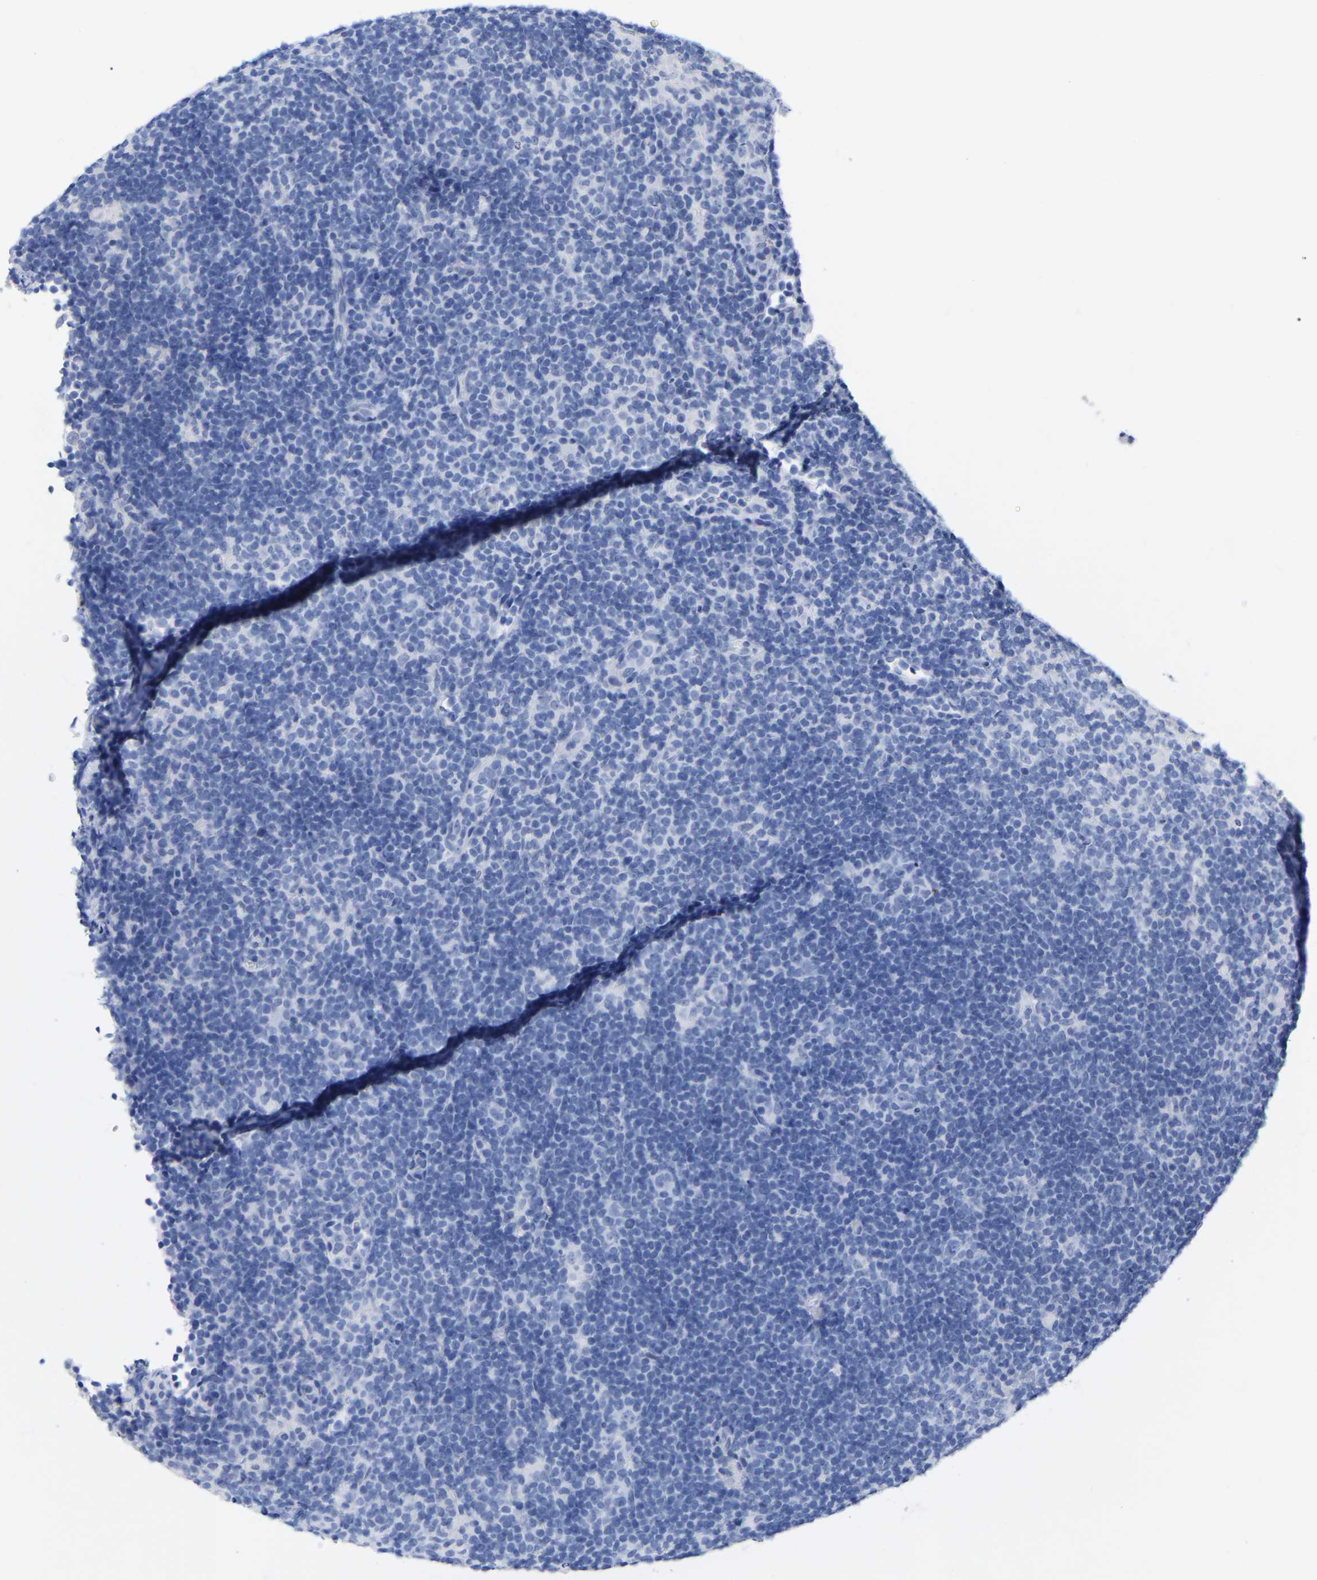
{"staining": {"intensity": "negative", "quantity": "none", "location": "none"}, "tissue": "lymphoma", "cell_type": "Tumor cells", "image_type": "cancer", "snomed": [{"axis": "morphology", "description": "Hodgkin's disease, NOS"}, {"axis": "topography", "description": "Lymph node"}], "caption": "Immunohistochemistry (IHC) histopathology image of neoplastic tissue: human Hodgkin's disease stained with DAB displays no significant protein positivity in tumor cells.", "gene": "HAPLN1", "patient": {"sex": "female", "age": 57}}